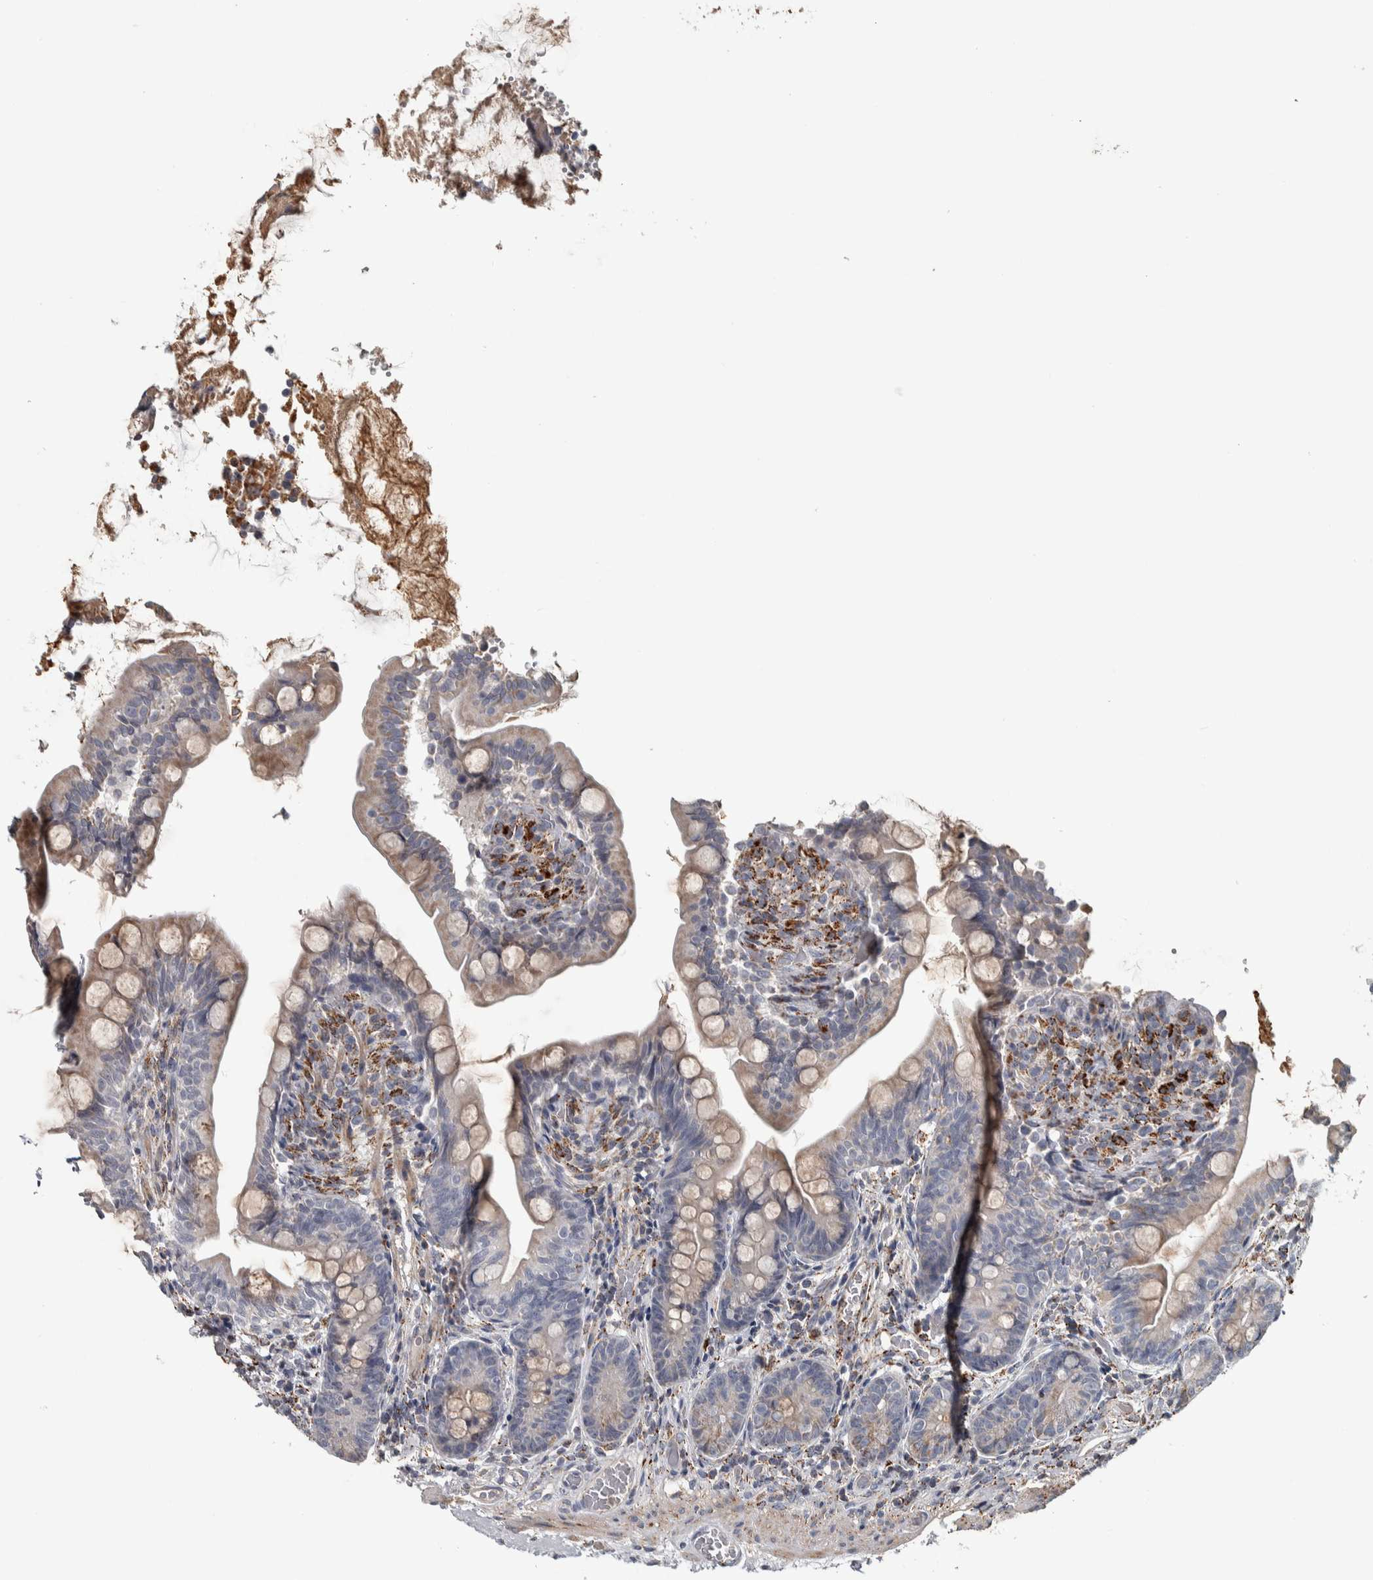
{"staining": {"intensity": "moderate", "quantity": "<25%", "location": "cytoplasmic/membranous"}, "tissue": "small intestine", "cell_type": "Glandular cells", "image_type": "normal", "snomed": [{"axis": "morphology", "description": "Normal tissue, NOS"}, {"axis": "topography", "description": "Small intestine"}], "caption": "Protein expression analysis of benign human small intestine reveals moderate cytoplasmic/membranous expression in approximately <25% of glandular cells. The protein of interest is shown in brown color, while the nuclei are stained blue.", "gene": "FAM78A", "patient": {"sex": "female", "age": 56}}